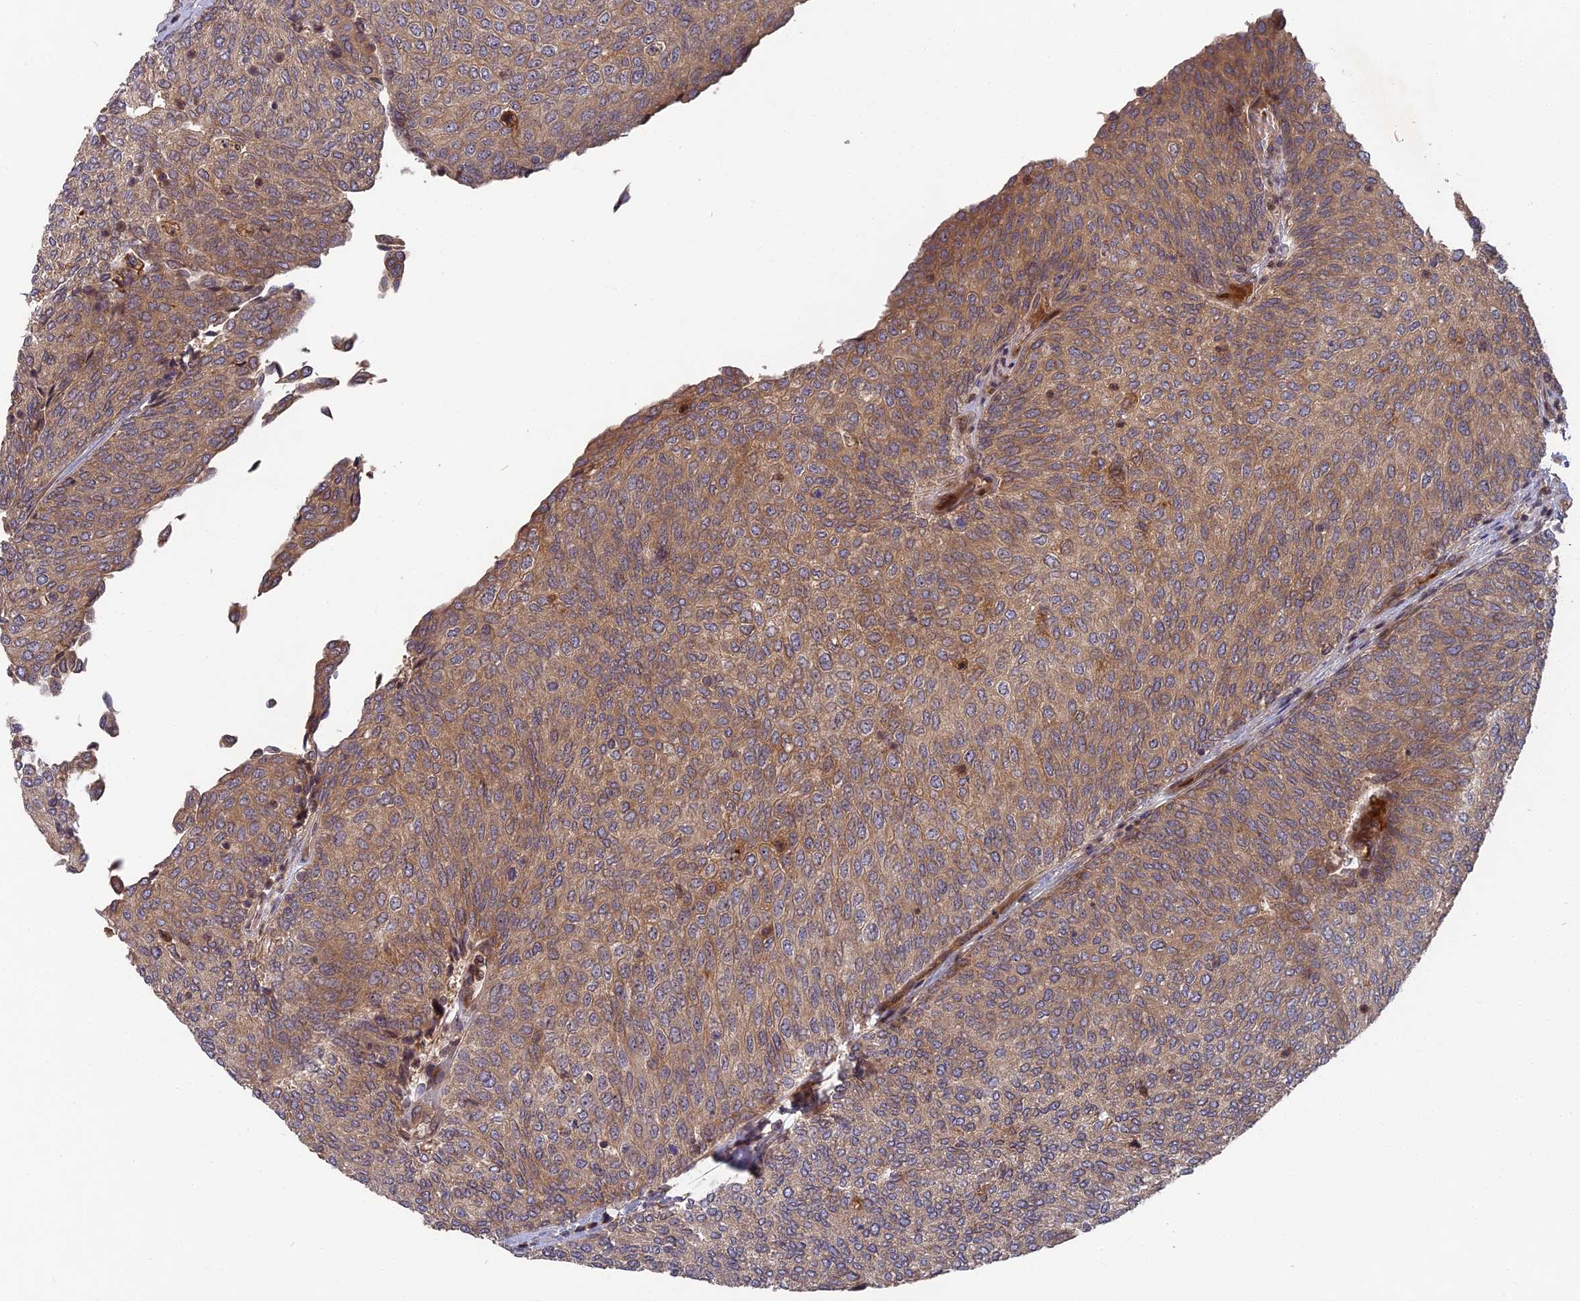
{"staining": {"intensity": "moderate", "quantity": ">75%", "location": "cytoplasmic/membranous"}, "tissue": "urothelial cancer", "cell_type": "Tumor cells", "image_type": "cancer", "snomed": [{"axis": "morphology", "description": "Urothelial carcinoma, Low grade"}, {"axis": "topography", "description": "Urinary bladder"}], "caption": "There is medium levels of moderate cytoplasmic/membranous expression in tumor cells of urothelial cancer, as demonstrated by immunohistochemical staining (brown color).", "gene": "TMUB2", "patient": {"sex": "female", "age": 79}}